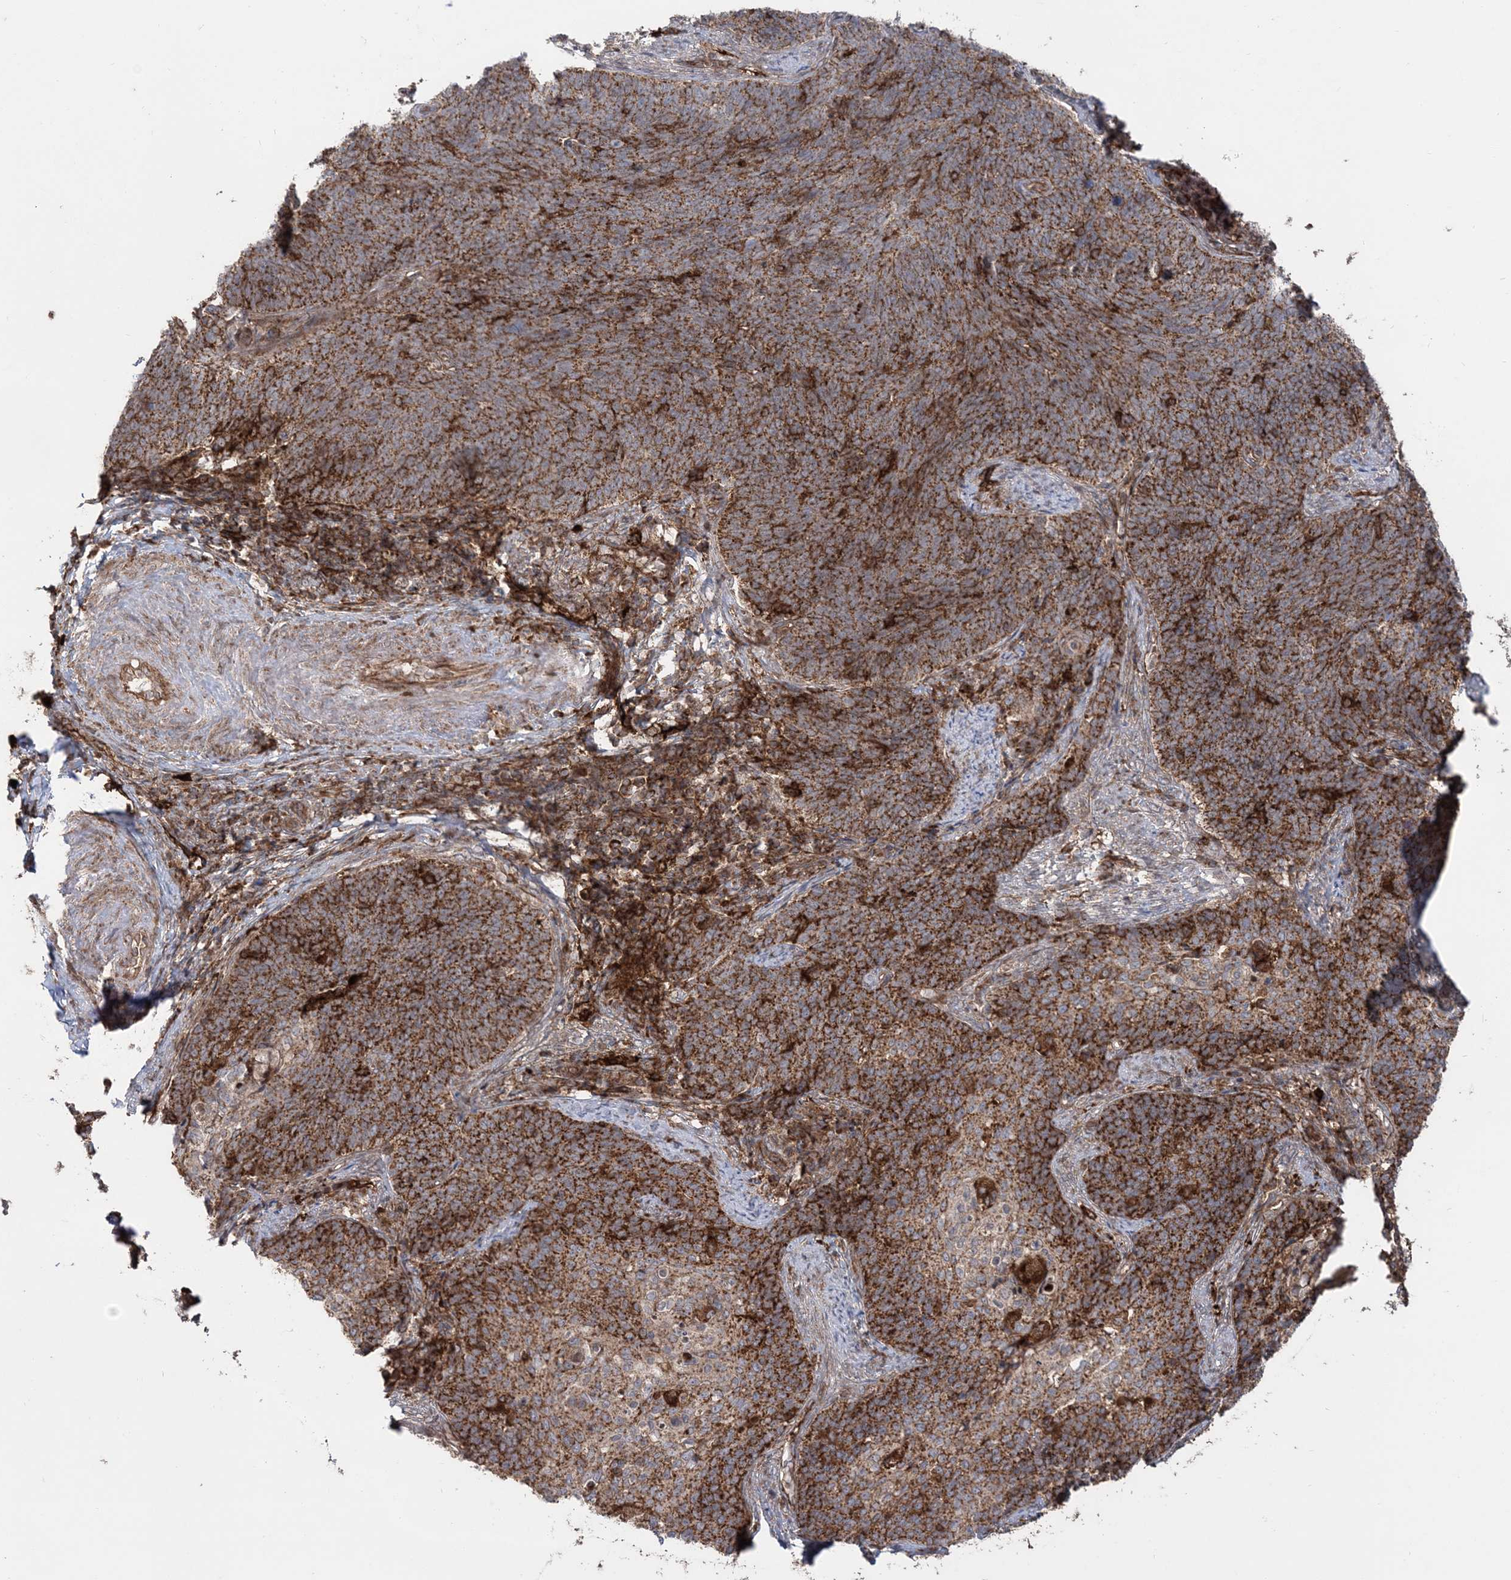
{"staining": {"intensity": "strong", "quantity": ">75%", "location": "cytoplasmic/membranous"}, "tissue": "cervical cancer", "cell_type": "Tumor cells", "image_type": "cancer", "snomed": [{"axis": "morphology", "description": "Squamous cell carcinoma, NOS"}, {"axis": "topography", "description": "Cervix"}], "caption": "Cervical cancer (squamous cell carcinoma) stained with IHC exhibits strong cytoplasmic/membranous staining in approximately >75% of tumor cells.", "gene": "LRPPRC", "patient": {"sex": "female", "age": 39}}